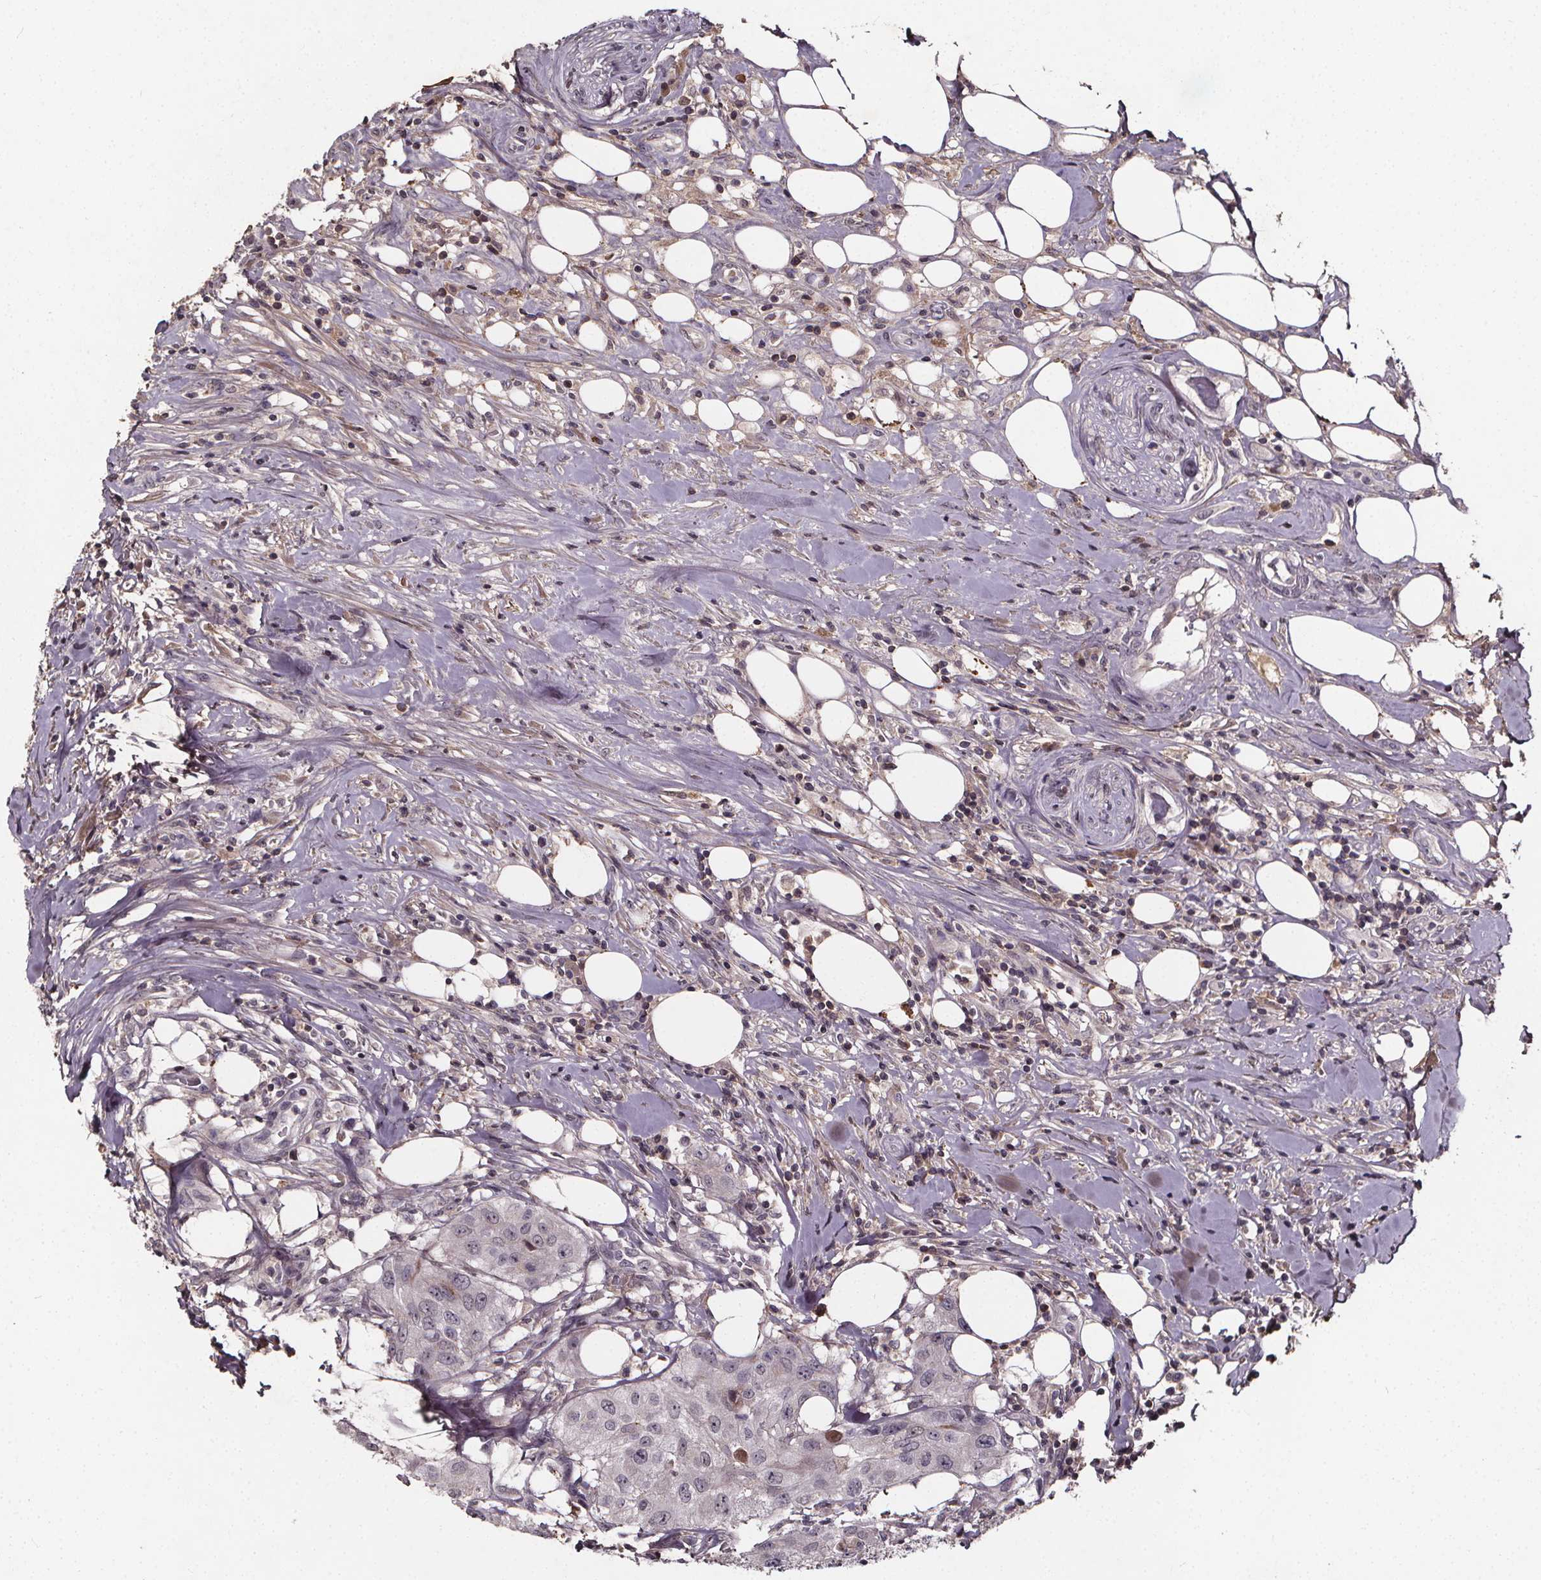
{"staining": {"intensity": "moderate", "quantity": "<25%", "location": "nuclear"}, "tissue": "urothelial cancer", "cell_type": "Tumor cells", "image_type": "cancer", "snomed": [{"axis": "morphology", "description": "Urothelial carcinoma, High grade"}, {"axis": "topography", "description": "Urinary bladder"}], "caption": "Immunohistochemistry (IHC) photomicrograph of human urothelial cancer stained for a protein (brown), which displays low levels of moderate nuclear expression in approximately <25% of tumor cells.", "gene": "SPAG8", "patient": {"sex": "male", "age": 79}}